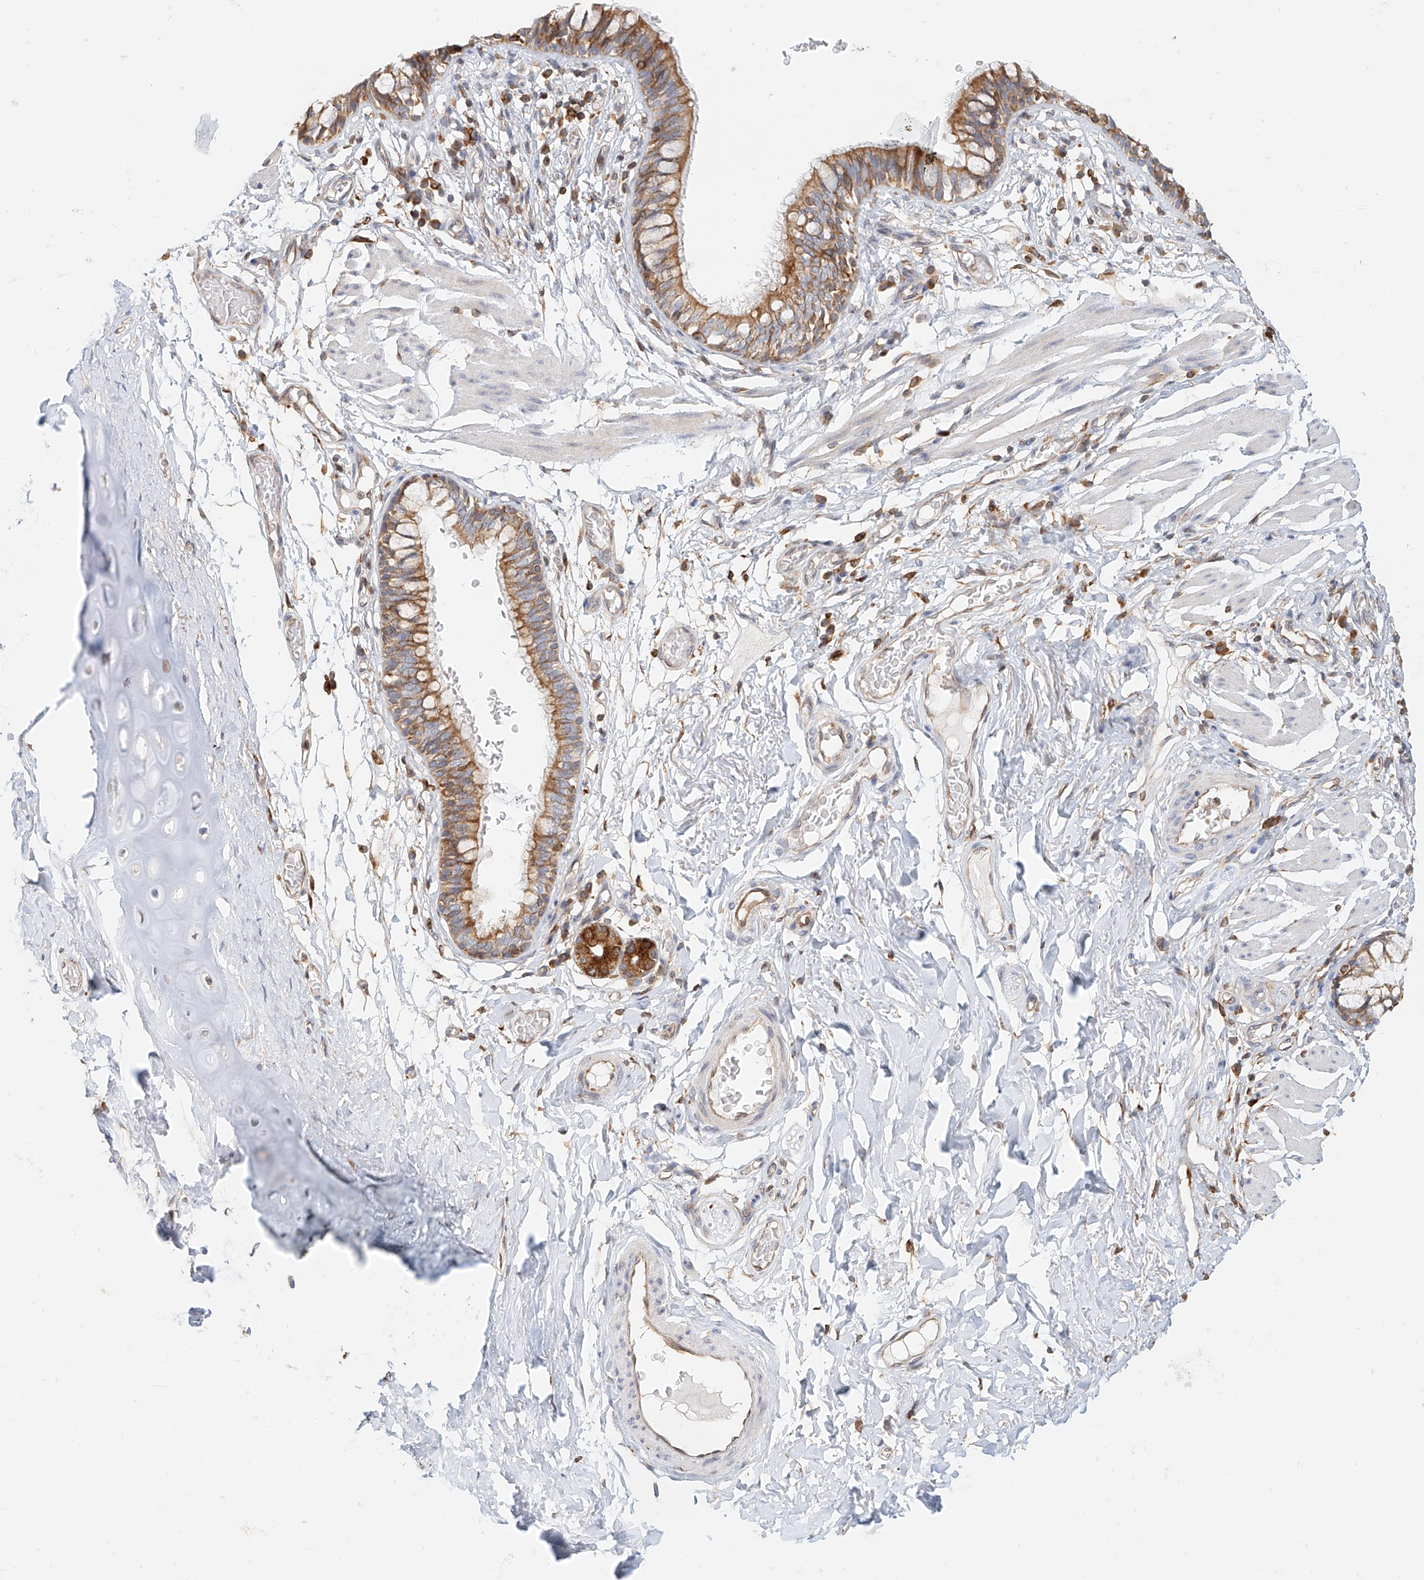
{"staining": {"intensity": "moderate", "quantity": ">75%", "location": "cytoplasmic/membranous"}, "tissue": "bronchus", "cell_type": "Respiratory epithelial cells", "image_type": "normal", "snomed": [{"axis": "morphology", "description": "Normal tissue, NOS"}, {"axis": "topography", "description": "Cartilage tissue"}, {"axis": "topography", "description": "Bronchus"}], "caption": "Protein staining displays moderate cytoplasmic/membranous staining in about >75% of respiratory epithelial cells in normal bronchus.", "gene": "DHRS7", "patient": {"sex": "female", "age": 36}}